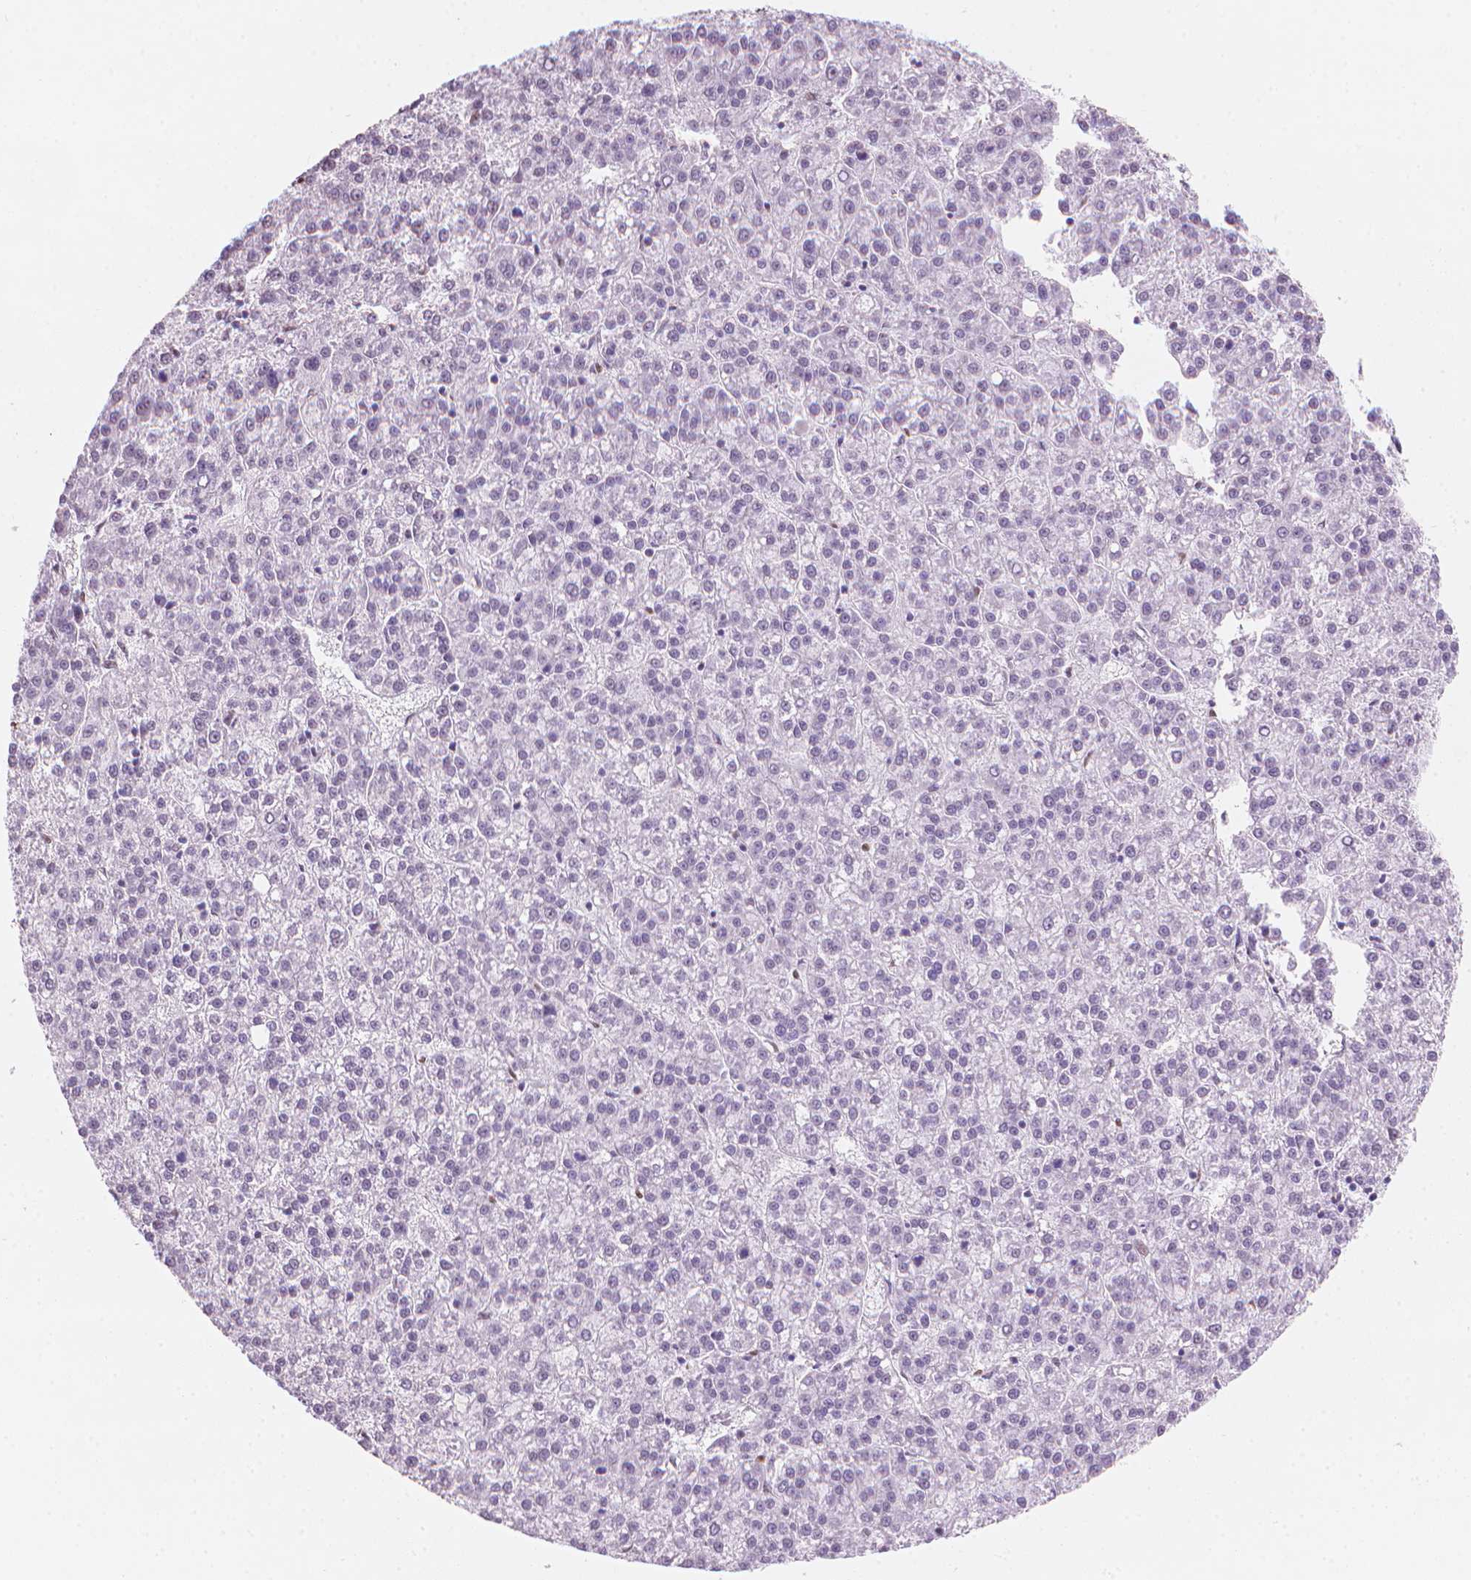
{"staining": {"intensity": "negative", "quantity": "none", "location": "none"}, "tissue": "liver cancer", "cell_type": "Tumor cells", "image_type": "cancer", "snomed": [{"axis": "morphology", "description": "Carcinoma, Hepatocellular, NOS"}, {"axis": "topography", "description": "Liver"}], "caption": "Tumor cells are negative for brown protein staining in liver cancer.", "gene": "PIAS2", "patient": {"sex": "female", "age": 58}}